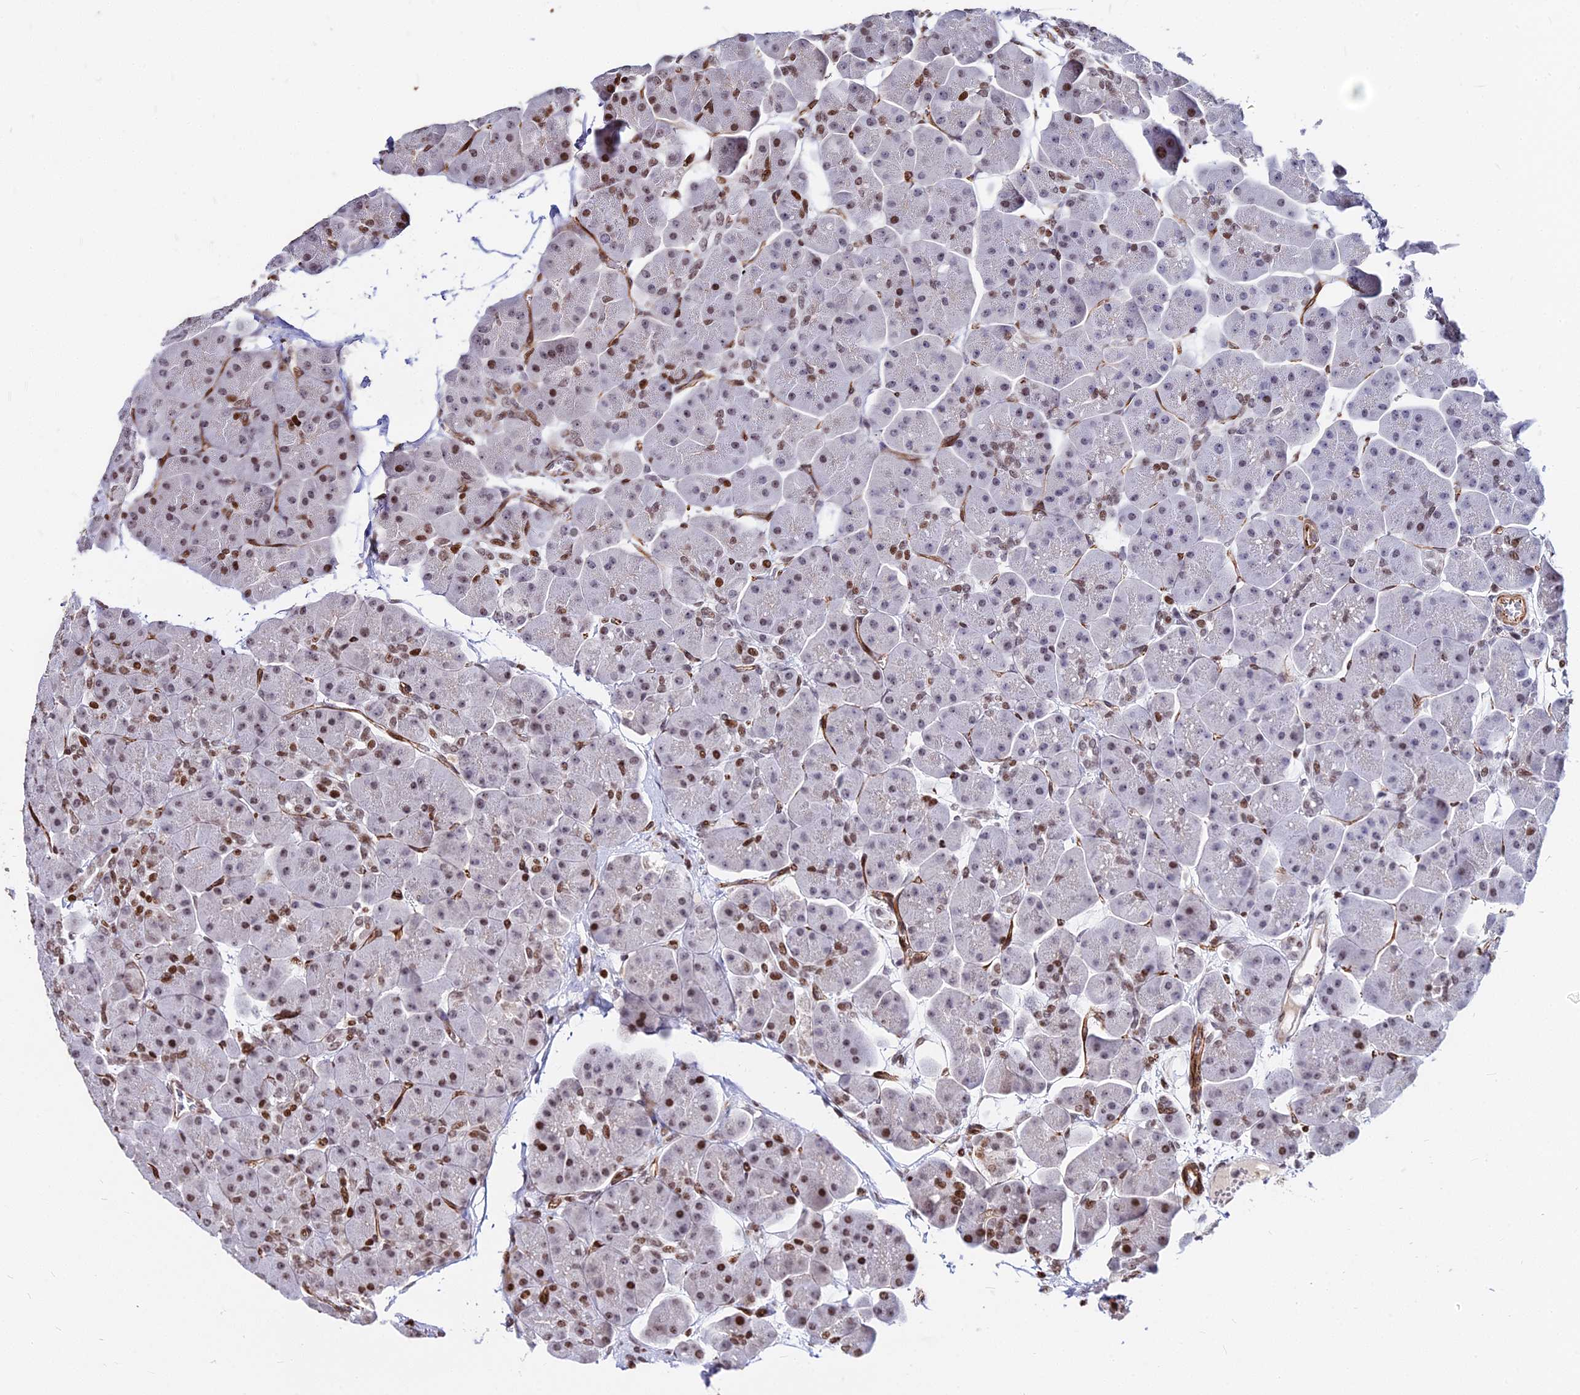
{"staining": {"intensity": "moderate", "quantity": ">75%", "location": "nuclear"}, "tissue": "pancreas", "cell_type": "Exocrine glandular cells", "image_type": "normal", "snomed": [{"axis": "morphology", "description": "Normal tissue, NOS"}, {"axis": "topography", "description": "Pancreas"}], "caption": "An IHC photomicrograph of unremarkable tissue is shown. Protein staining in brown highlights moderate nuclear positivity in pancreas within exocrine glandular cells.", "gene": "NYAP2", "patient": {"sex": "male", "age": 66}}